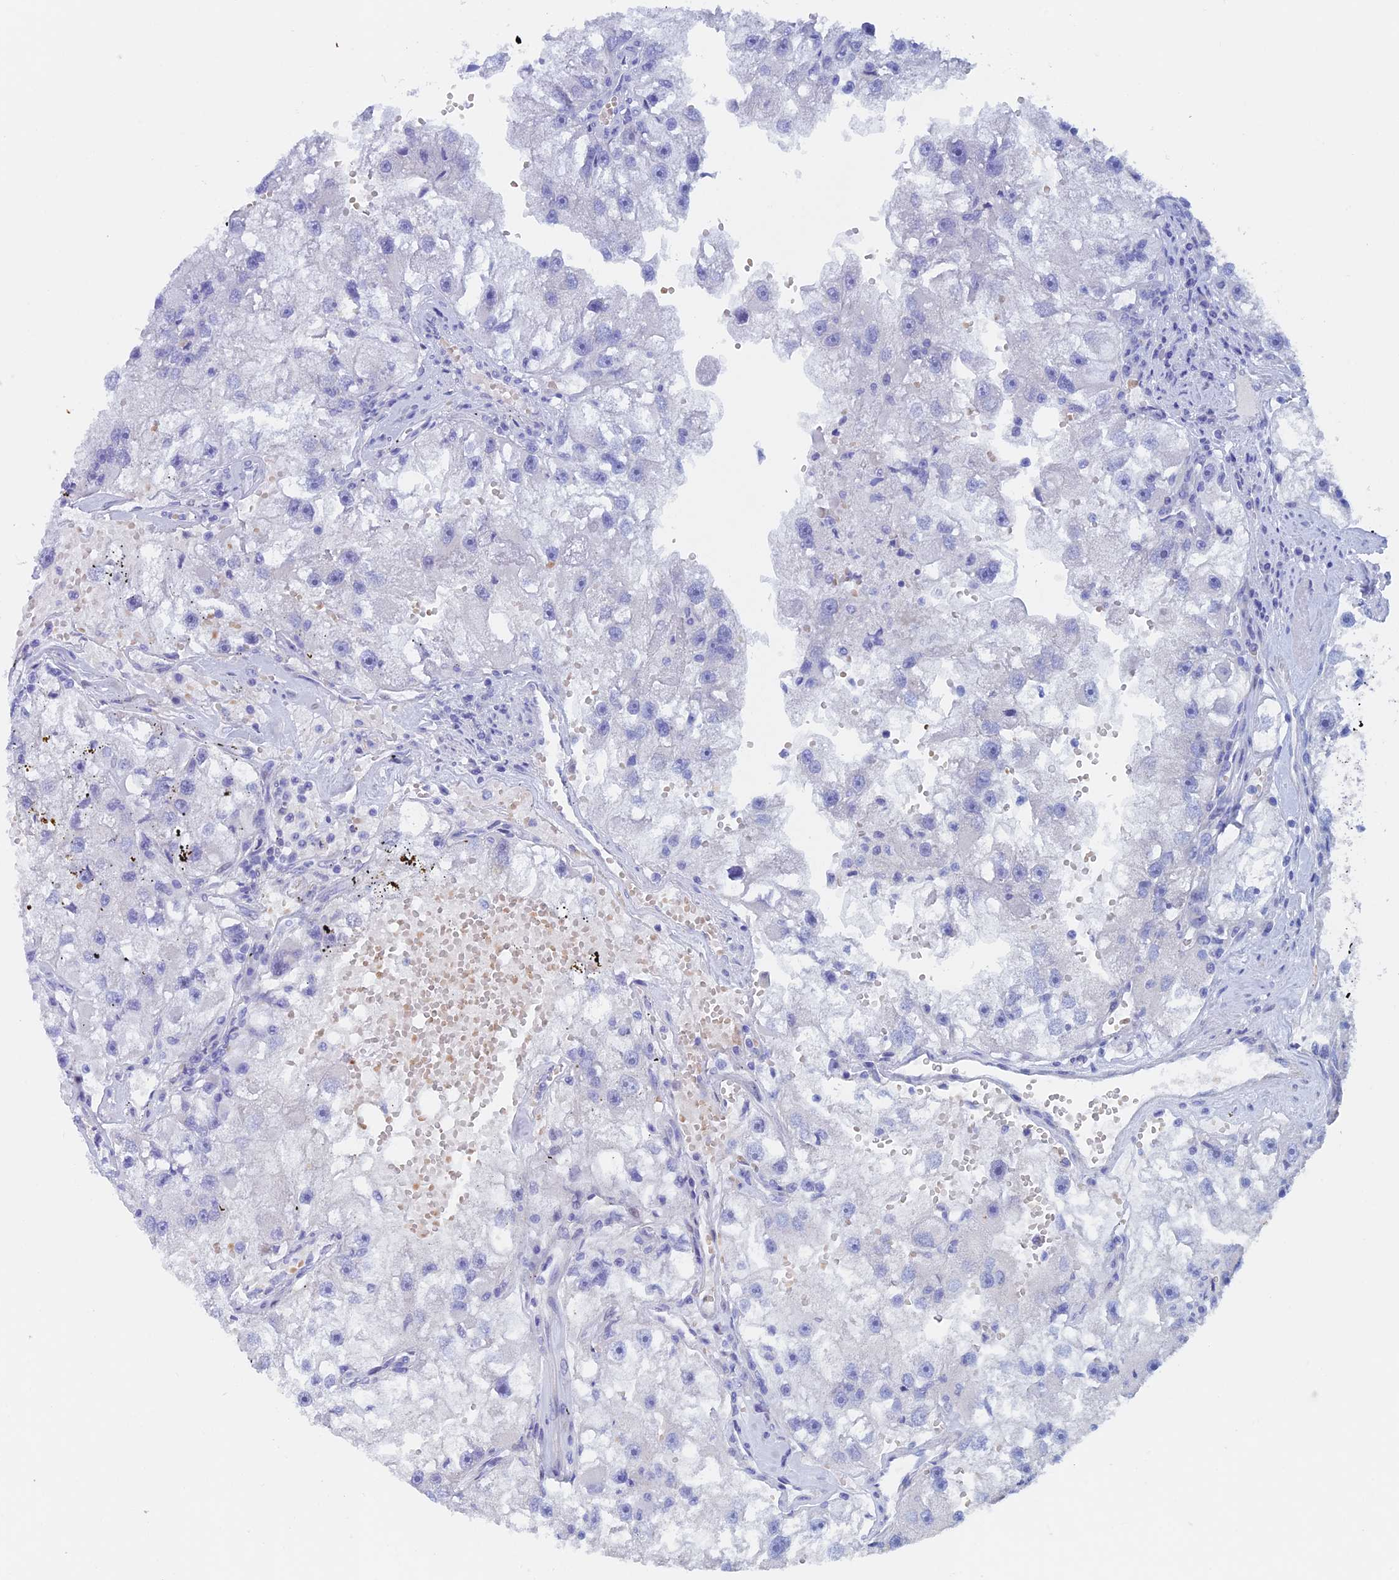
{"staining": {"intensity": "negative", "quantity": "none", "location": "none"}, "tissue": "renal cancer", "cell_type": "Tumor cells", "image_type": "cancer", "snomed": [{"axis": "morphology", "description": "Adenocarcinoma, NOS"}, {"axis": "topography", "description": "Kidney"}], "caption": "Renal adenocarcinoma was stained to show a protein in brown. There is no significant positivity in tumor cells.", "gene": "PSMC3IP", "patient": {"sex": "male", "age": 63}}